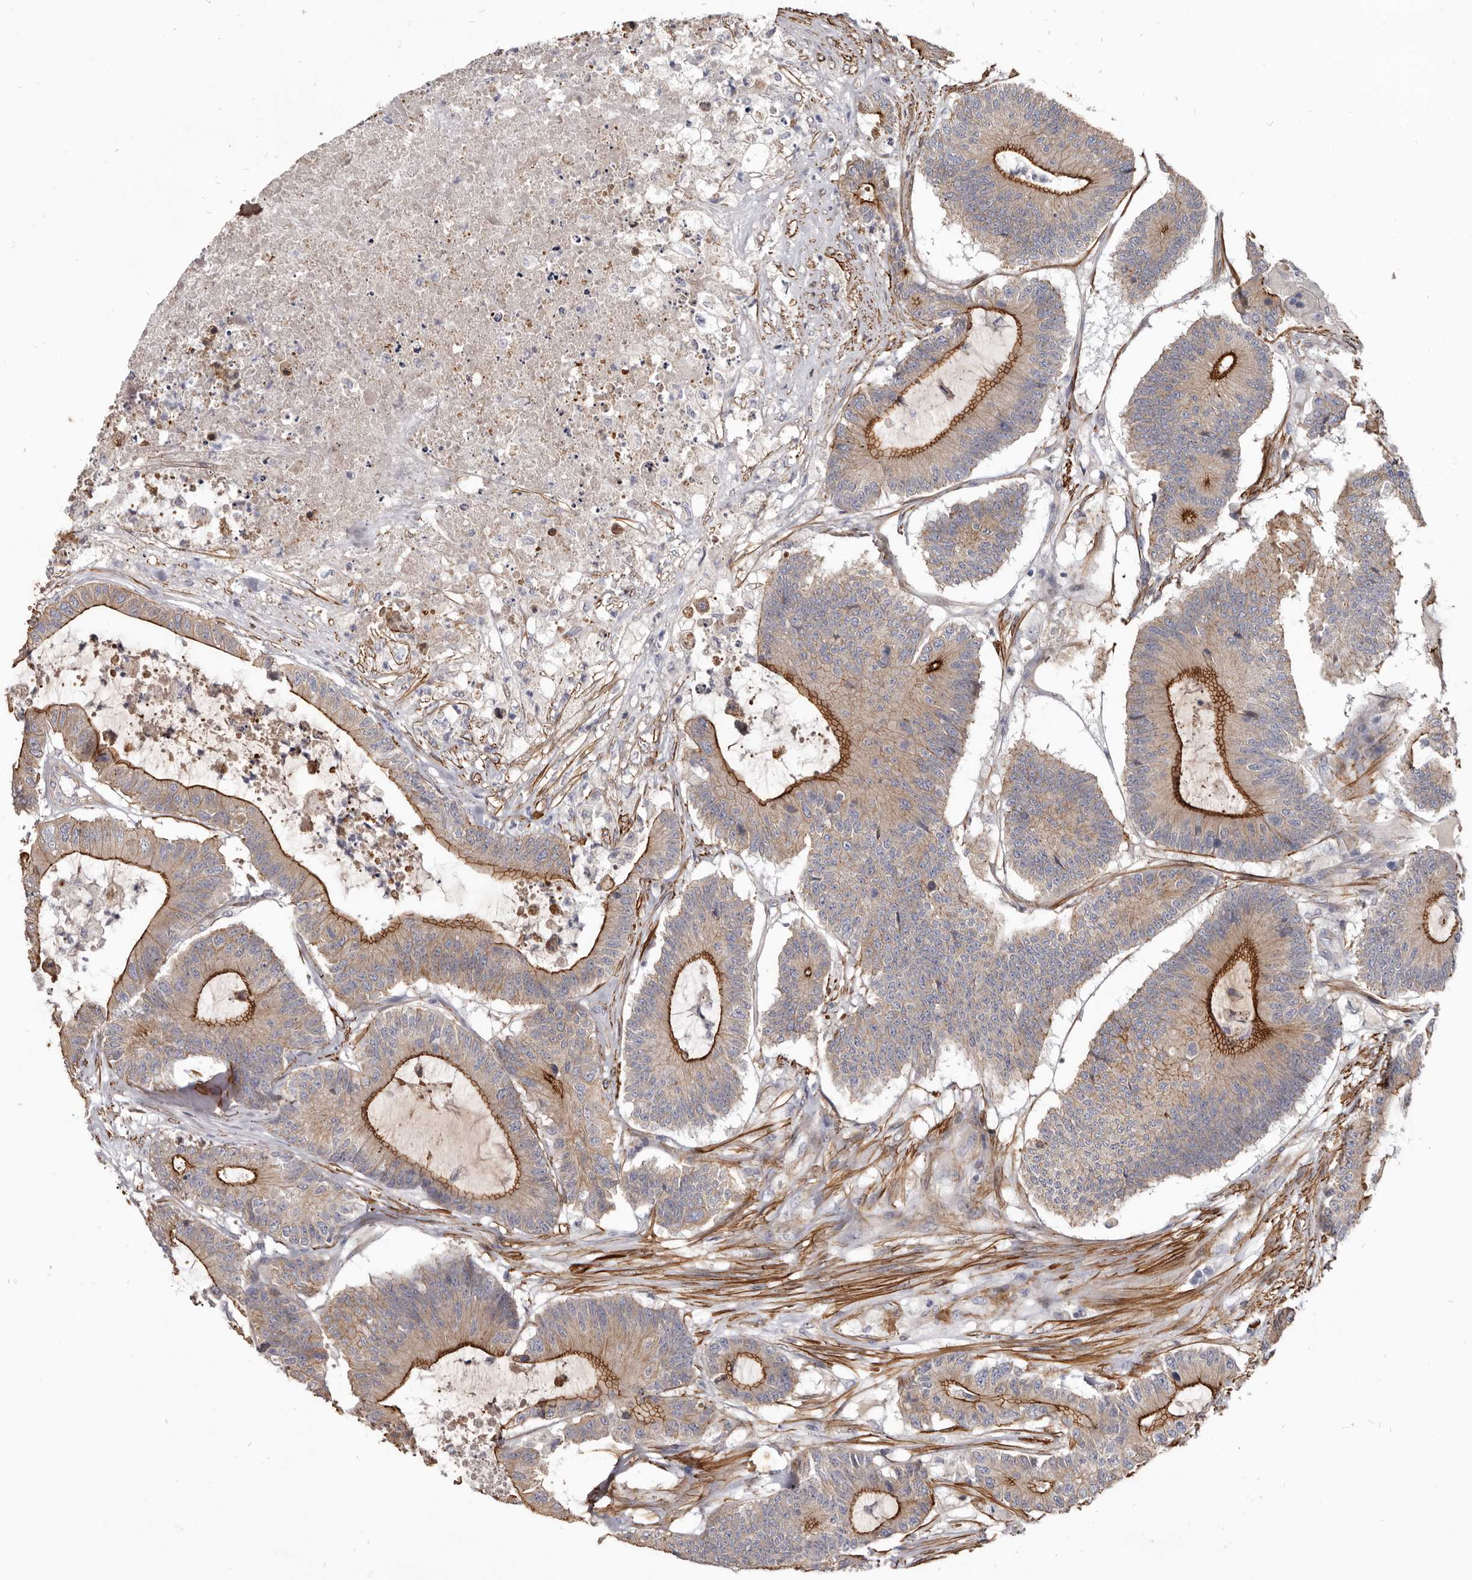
{"staining": {"intensity": "strong", "quantity": "25%-75%", "location": "cytoplasmic/membranous"}, "tissue": "colorectal cancer", "cell_type": "Tumor cells", "image_type": "cancer", "snomed": [{"axis": "morphology", "description": "Adenocarcinoma, NOS"}, {"axis": "topography", "description": "Colon"}], "caption": "DAB immunohistochemical staining of human colorectal cancer (adenocarcinoma) shows strong cytoplasmic/membranous protein expression in approximately 25%-75% of tumor cells.", "gene": "CGN", "patient": {"sex": "female", "age": 84}}